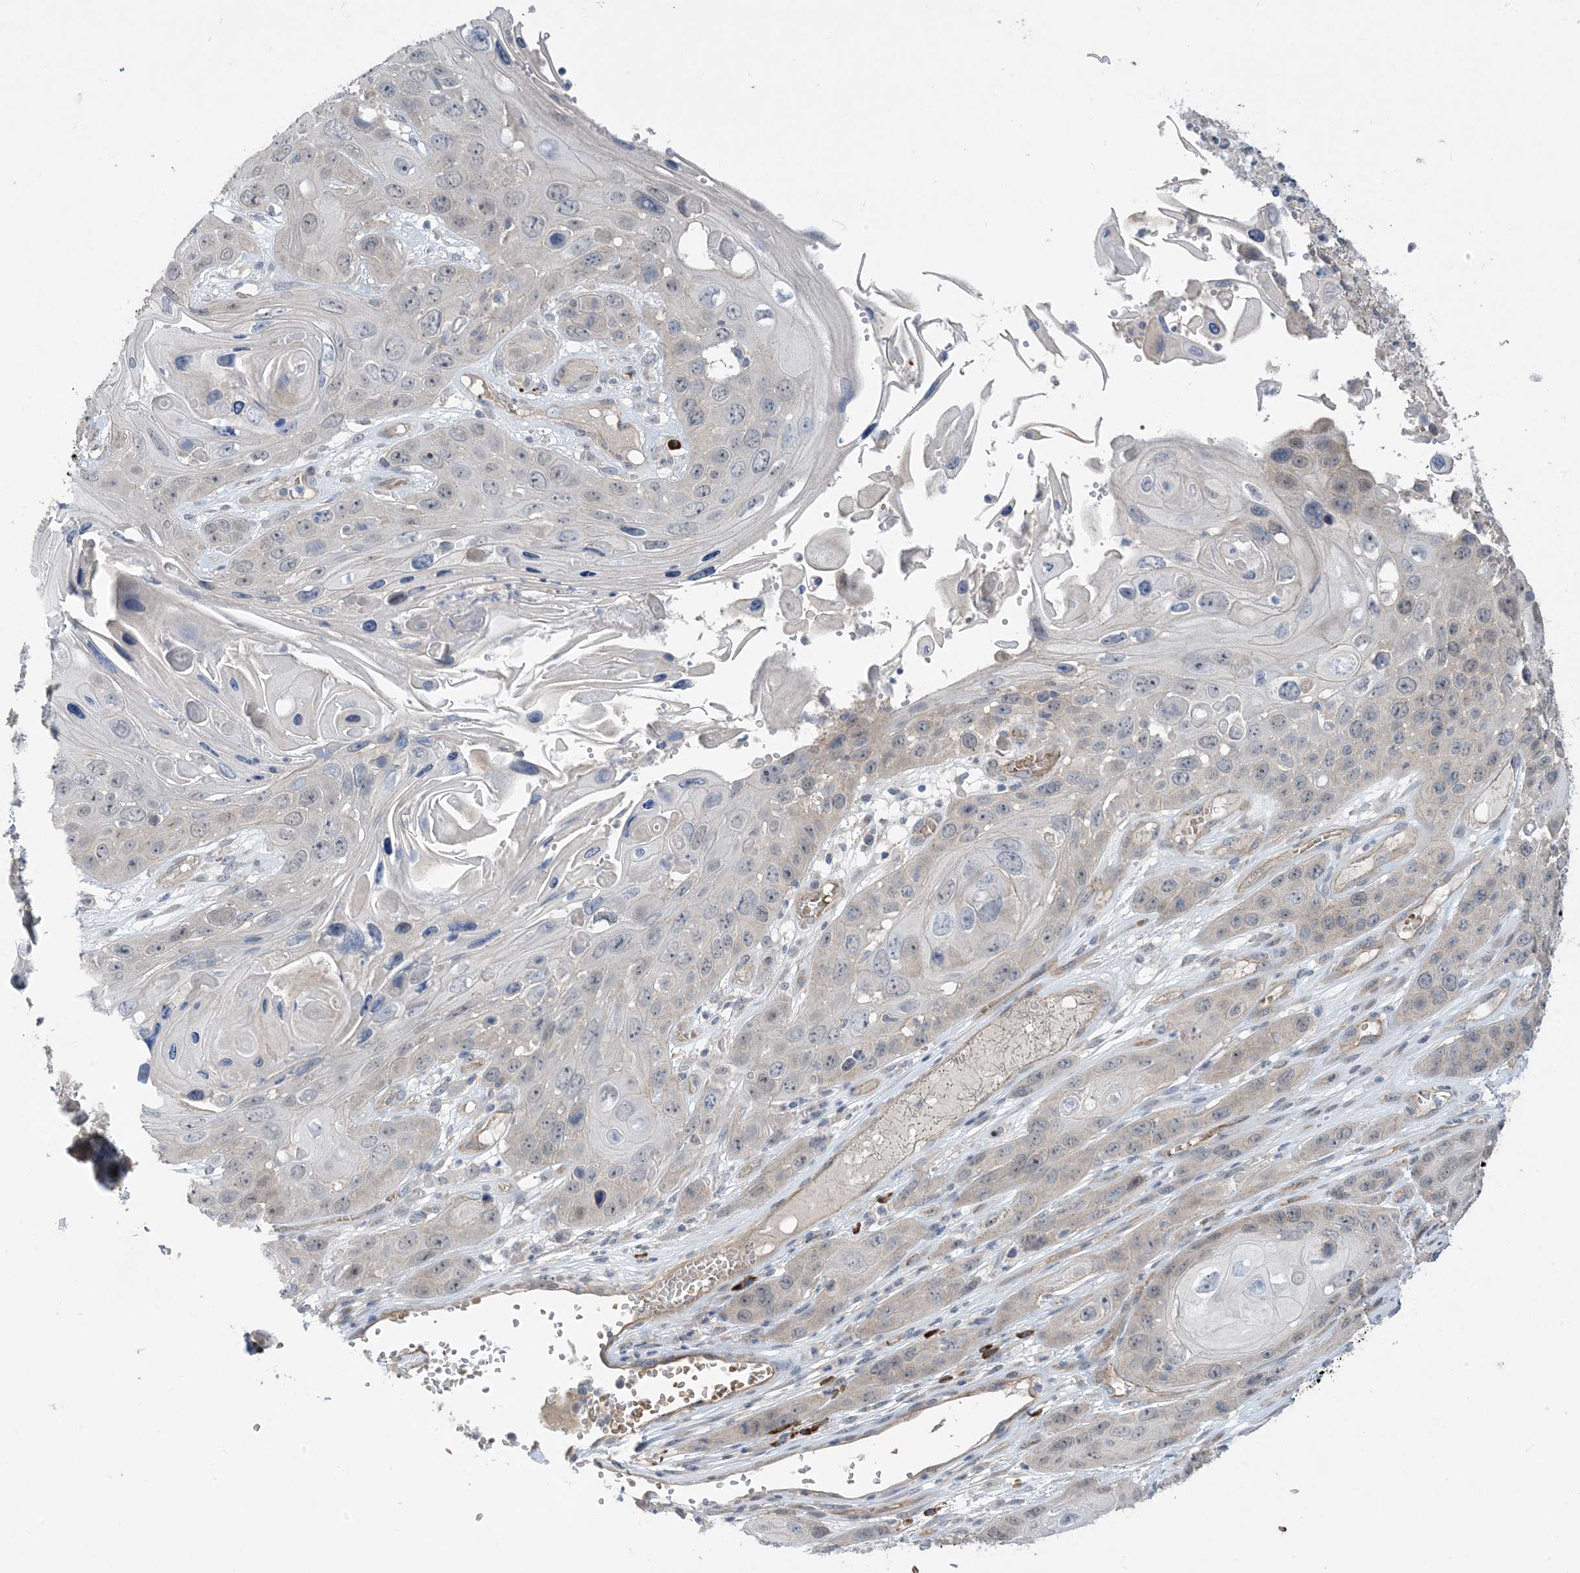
{"staining": {"intensity": "negative", "quantity": "none", "location": "none"}, "tissue": "skin cancer", "cell_type": "Tumor cells", "image_type": "cancer", "snomed": [{"axis": "morphology", "description": "Squamous cell carcinoma, NOS"}, {"axis": "topography", "description": "Skin"}], "caption": "The immunohistochemistry (IHC) micrograph has no significant positivity in tumor cells of squamous cell carcinoma (skin) tissue. (DAB (3,3'-diaminobenzidine) immunohistochemistry (IHC) with hematoxylin counter stain).", "gene": "AOC1", "patient": {"sex": "male", "age": 55}}